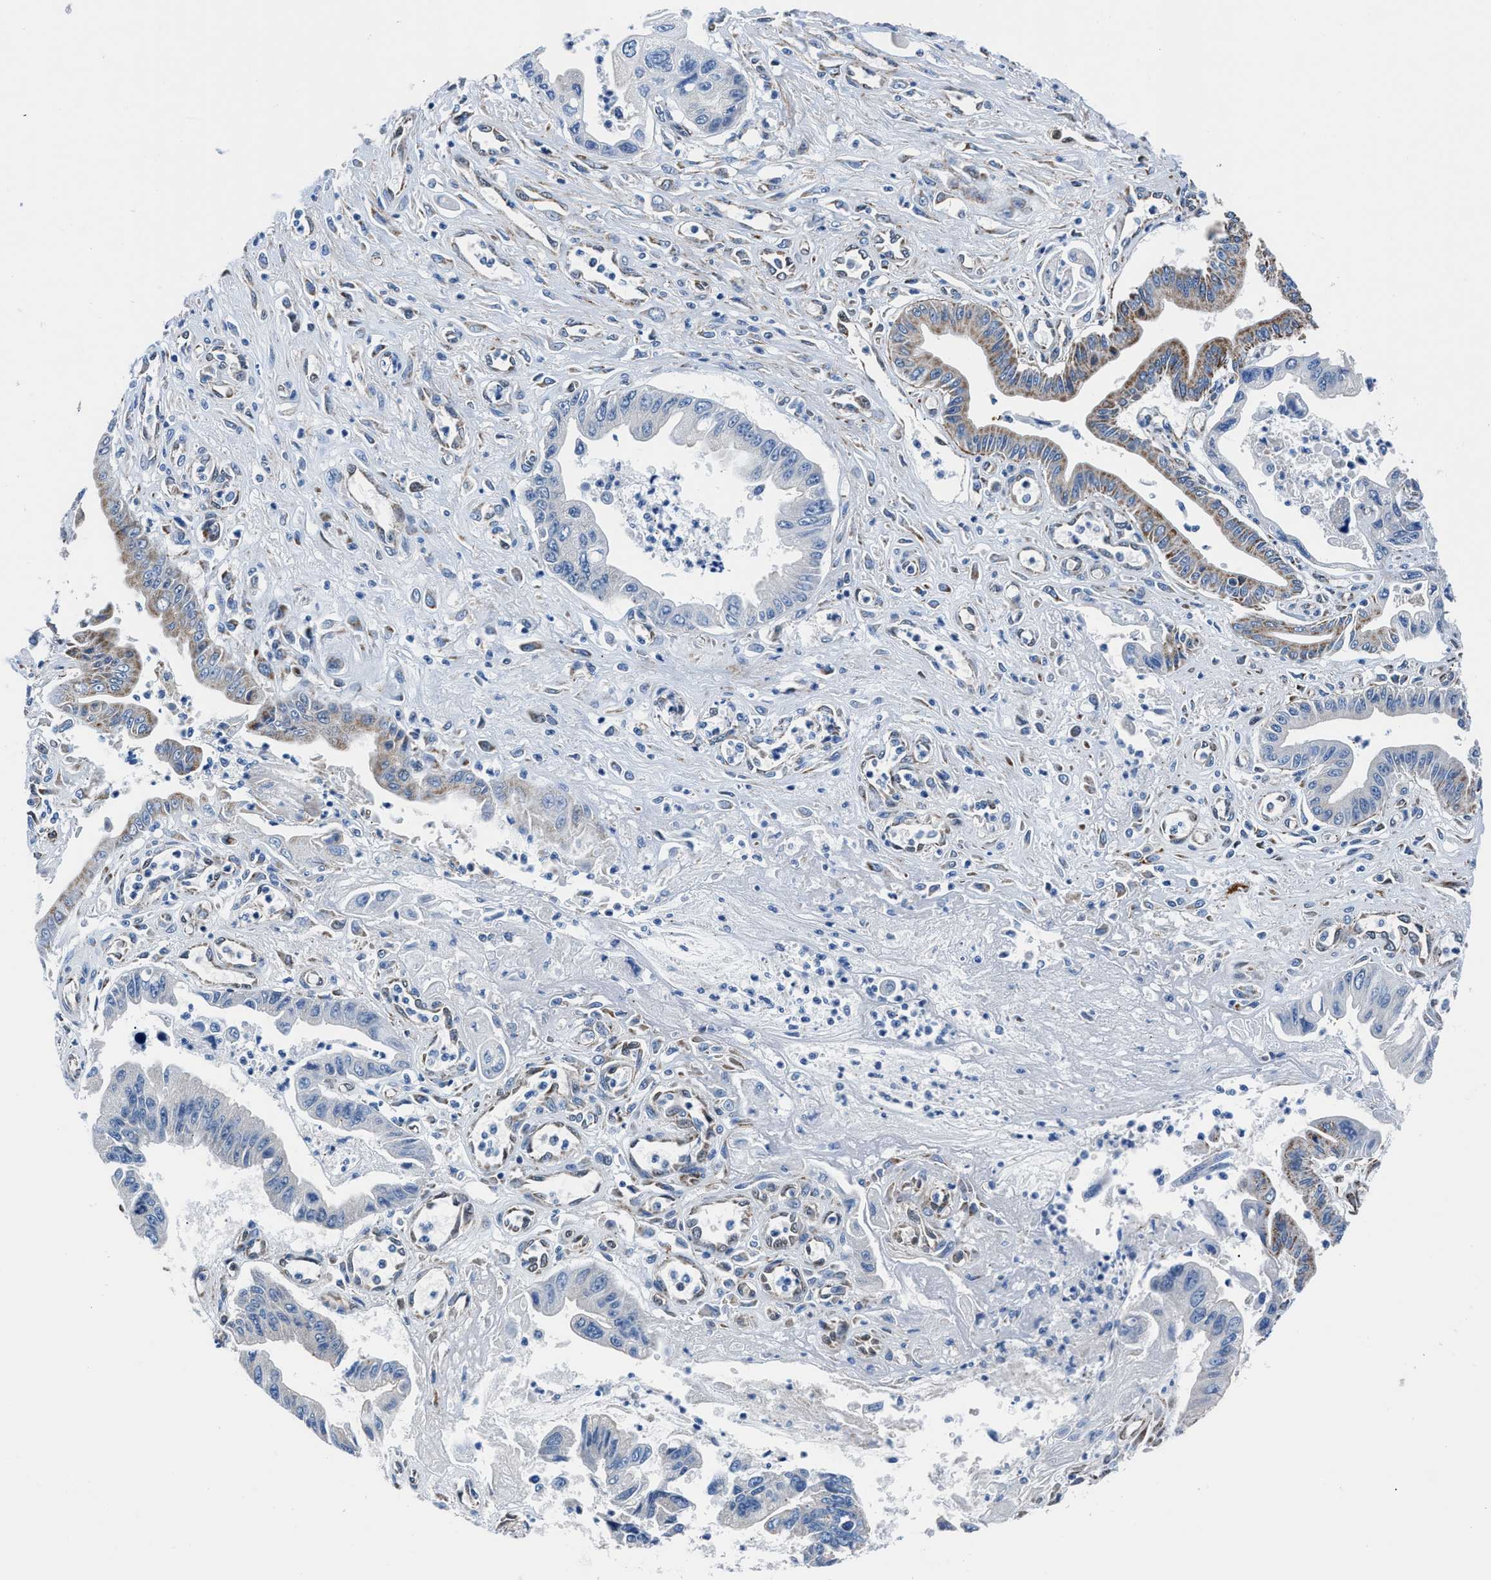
{"staining": {"intensity": "moderate", "quantity": "<25%", "location": "cytoplasmic/membranous"}, "tissue": "pancreatic cancer", "cell_type": "Tumor cells", "image_type": "cancer", "snomed": [{"axis": "morphology", "description": "Adenocarcinoma, NOS"}, {"axis": "topography", "description": "Pancreas"}], "caption": "This is an image of immunohistochemistry (IHC) staining of pancreatic cancer (adenocarcinoma), which shows moderate staining in the cytoplasmic/membranous of tumor cells.", "gene": "LMO2", "patient": {"sex": "male", "age": 56}}